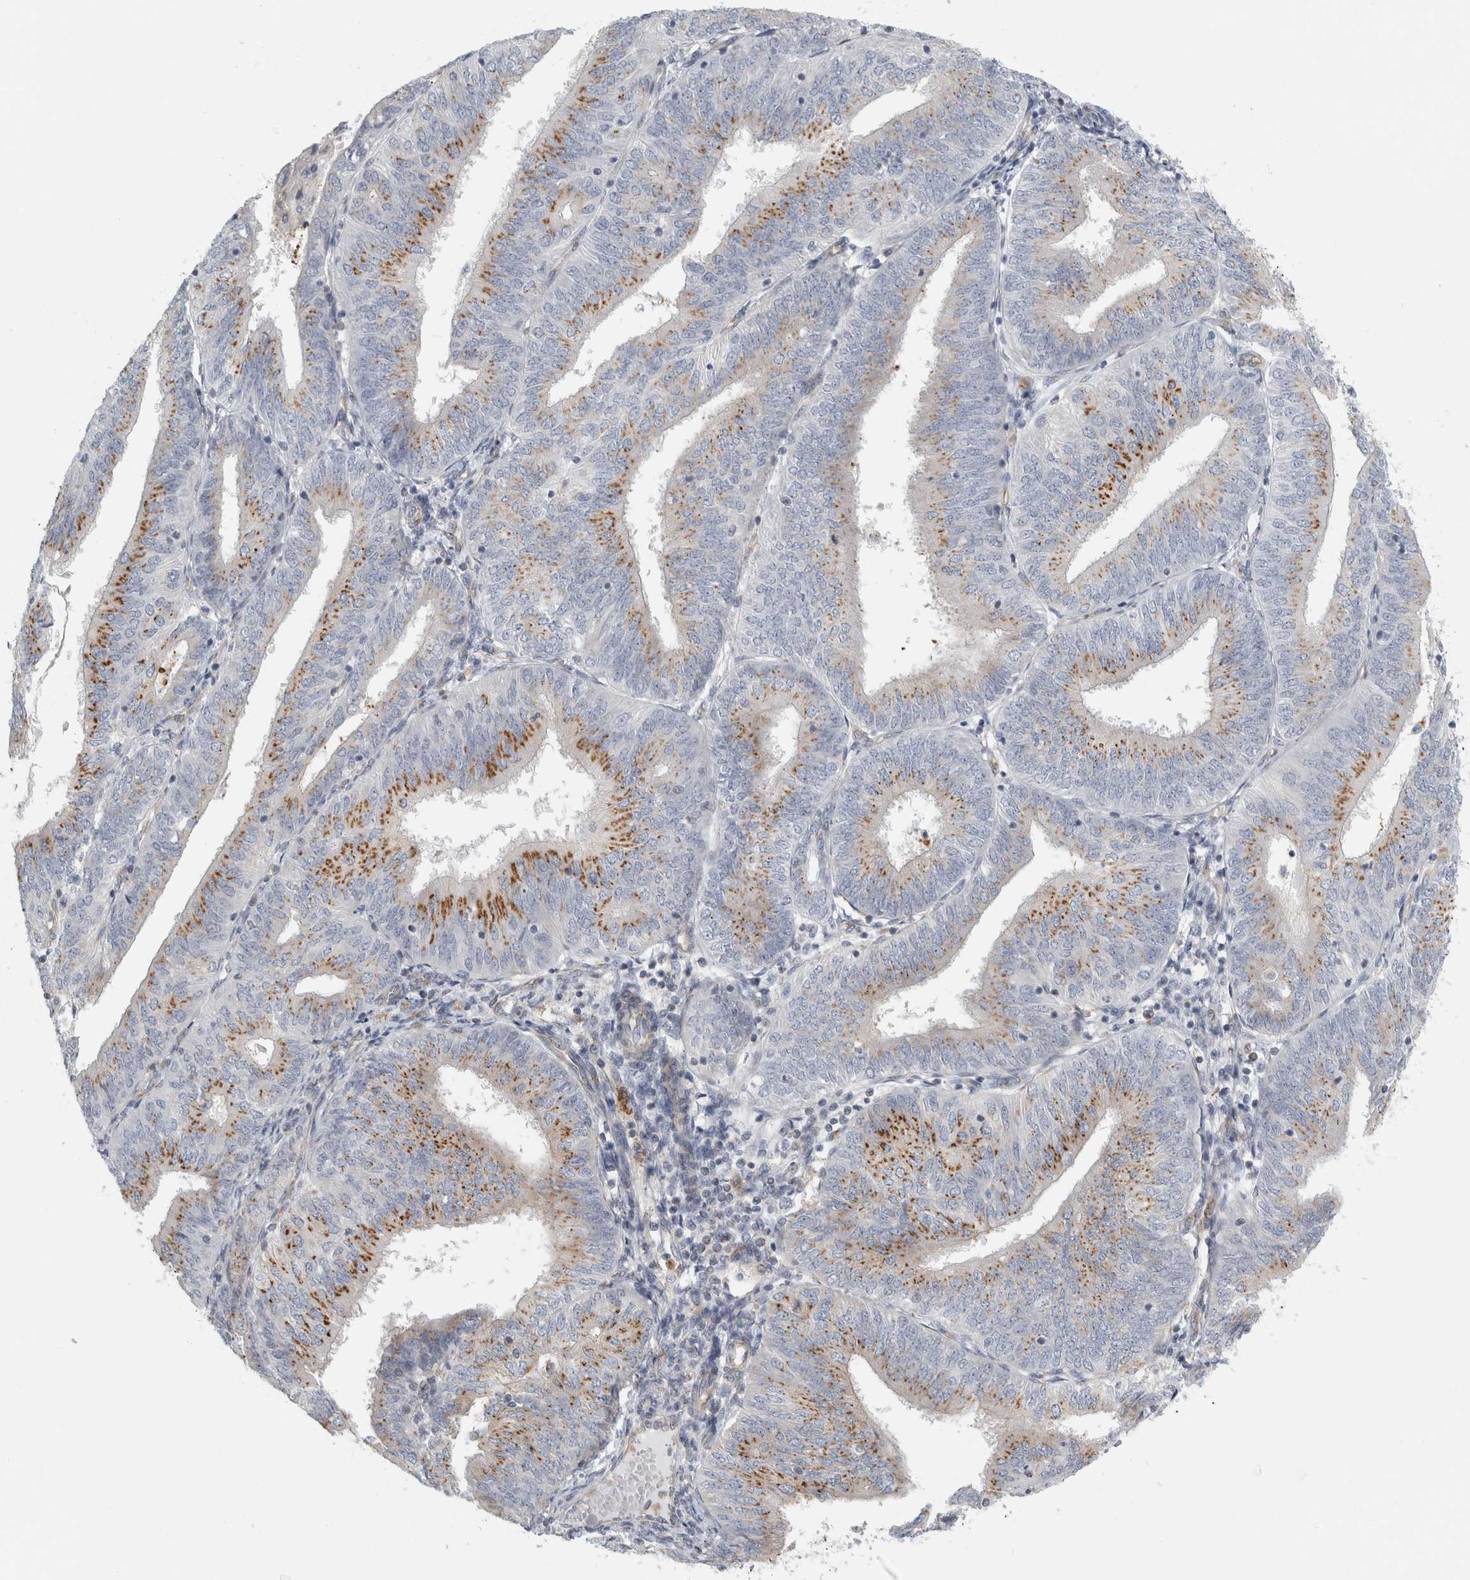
{"staining": {"intensity": "moderate", "quantity": "25%-75%", "location": "cytoplasmic/membranous"}, "tissue": "endometrial cancer", "cell_type": "Tumor cells", "image_type": "cancer", "snomed": [{"axis": "morphology", "description": "Adenocarcinoma, NOS"}, {"axis": "topography", "description": "Endometrium"}], "caption": "Moderate cytoplasmic/membranous staining is seen in approximately 25%-75% of tumor cells in endometrial cancer.", "gene": "PEX6", "patient": {"sex": "female", "age": 58}}